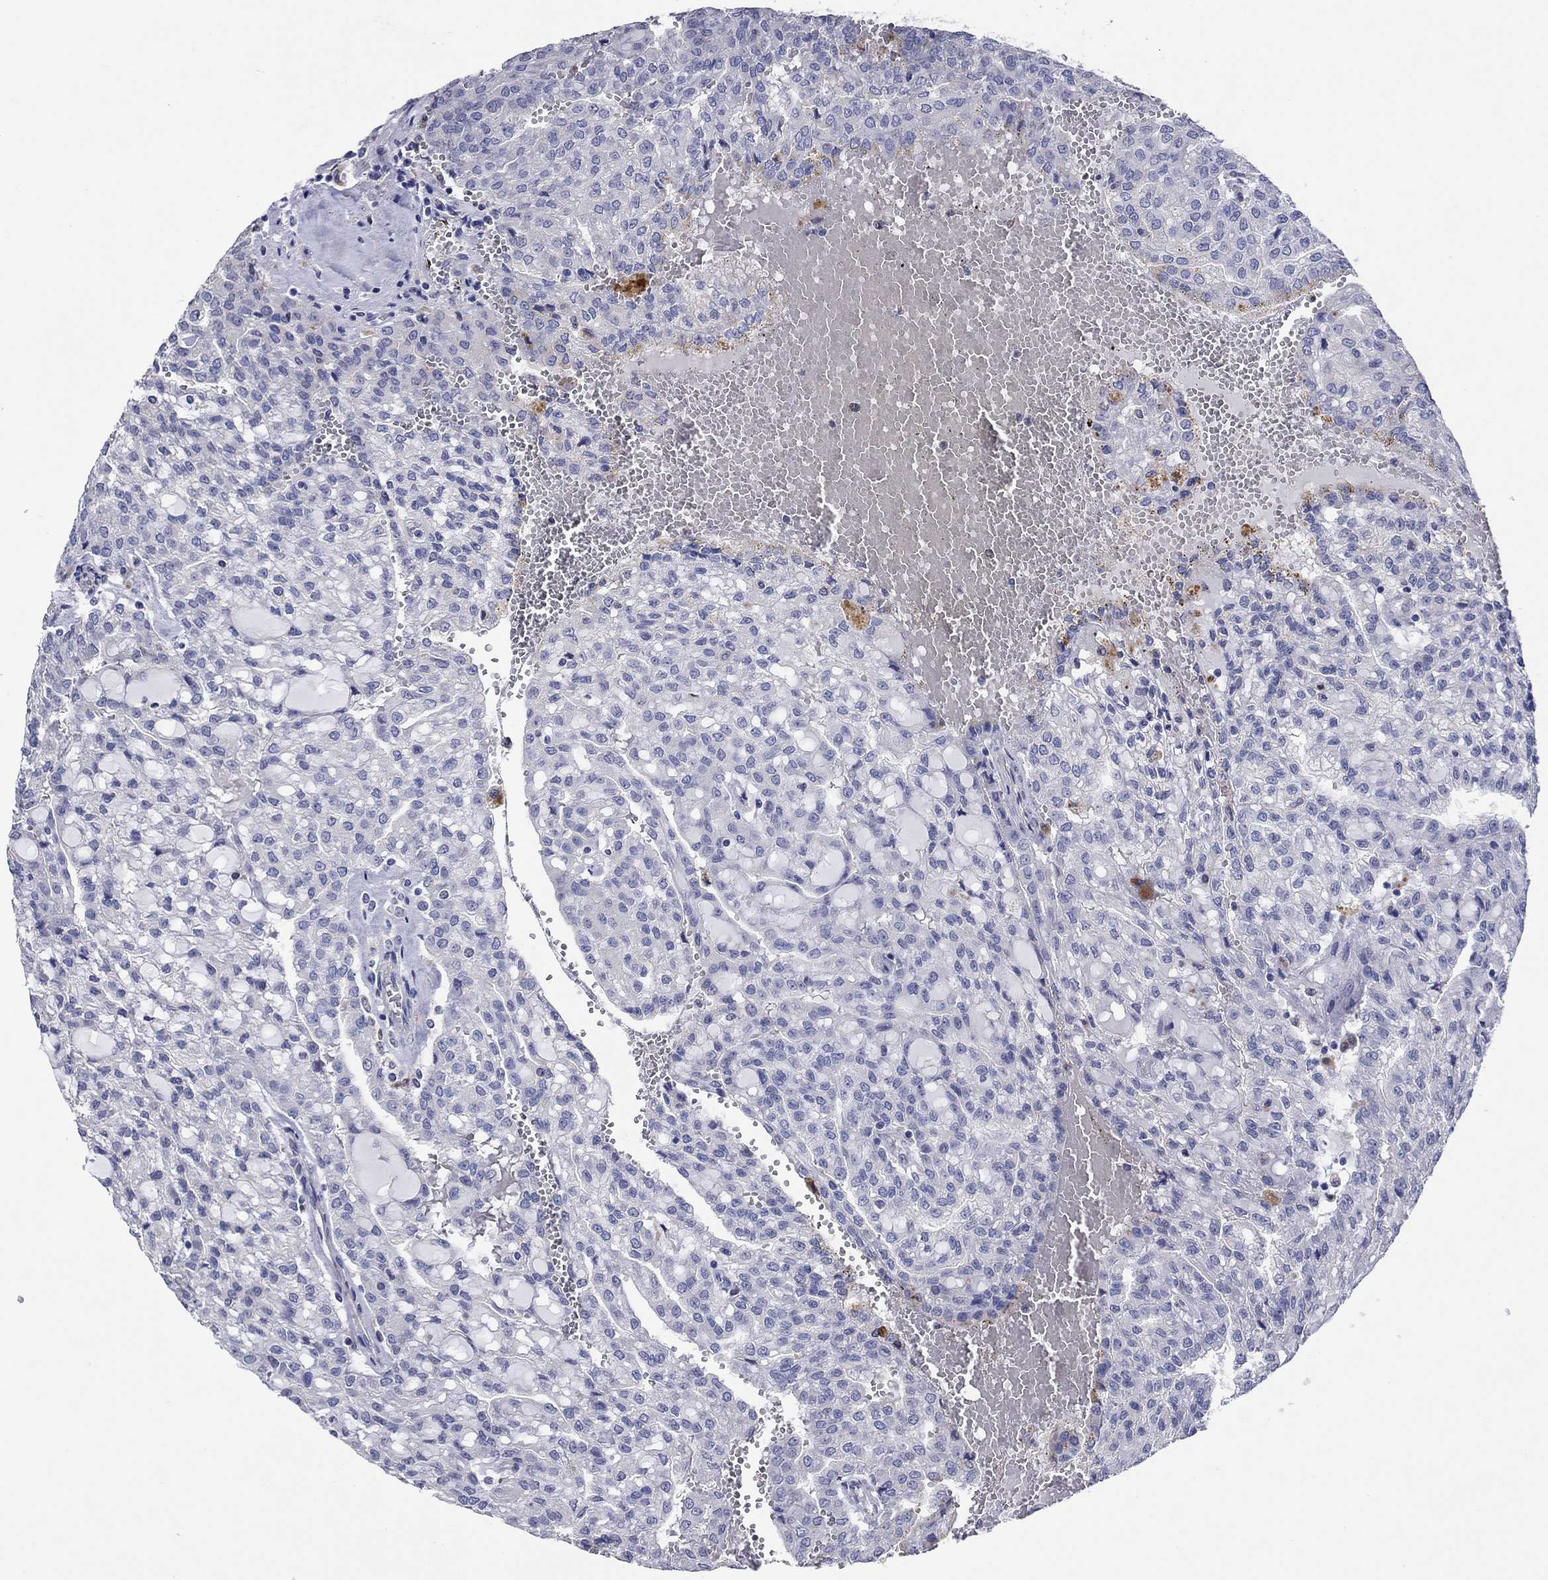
{"staining": {"intensity": "negative", "quantity": "none", "location": "none"}, "tissue": "renal cancer", "cell_type": "Tumor cells", "image_type": "cancer", "snomed": [{"axis": "morphology", "description": "Adenocarcinoma, NOS"}, {"axis": "topography", "description": "Kidney"}], "caption": "Adenocarcinoma (renal) was stained to show a protein in brown. There is no significant staining in tumor cells.", "gene": "HDC", "patient": {"sex": "male", "age": 63}}